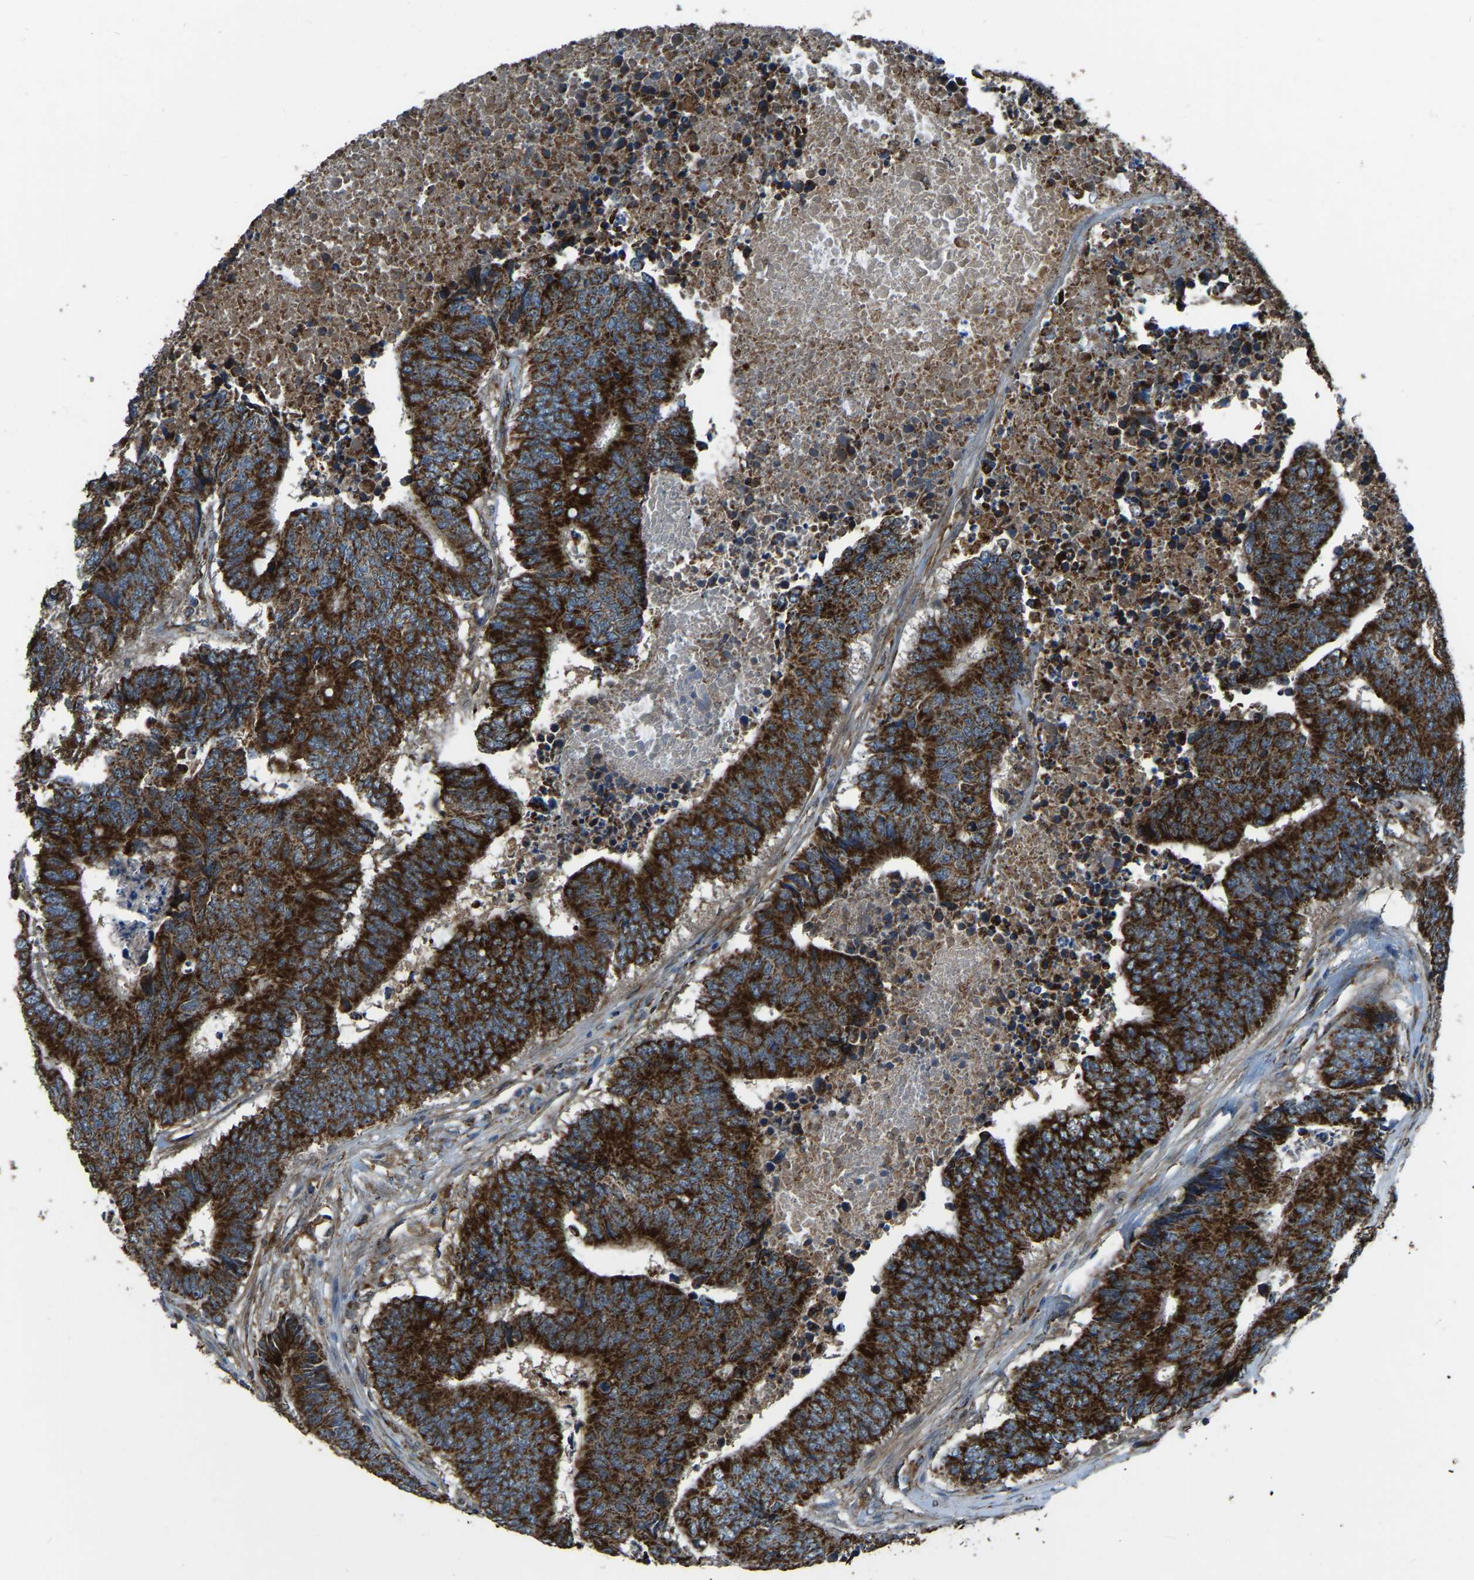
{"staining": {"intensity": "strong", "quantity": ">75%", "location": "cytoplasmic/membranous"}, "tissue": "colorectal cancer", "cell_type": "Tumor cells", "image_type": "cancer", "snomed": [{"axis": "morphology", "description": "Adenocarcinoma, NOS"}, {"axis": "topography", "description": "Rectum"}], "caption": "This micrograph shows colorectal cancer (adenocarcinoma) stained with immunohistochemistry (IHC) to label a protein in brown. The cytoplasmic/membranous of tumor cells show strong positivity for the protein. Nuclei are counter-stained blue.", "gene": "AKR1A1", "patient": {"sex": "male", "age": 84}}